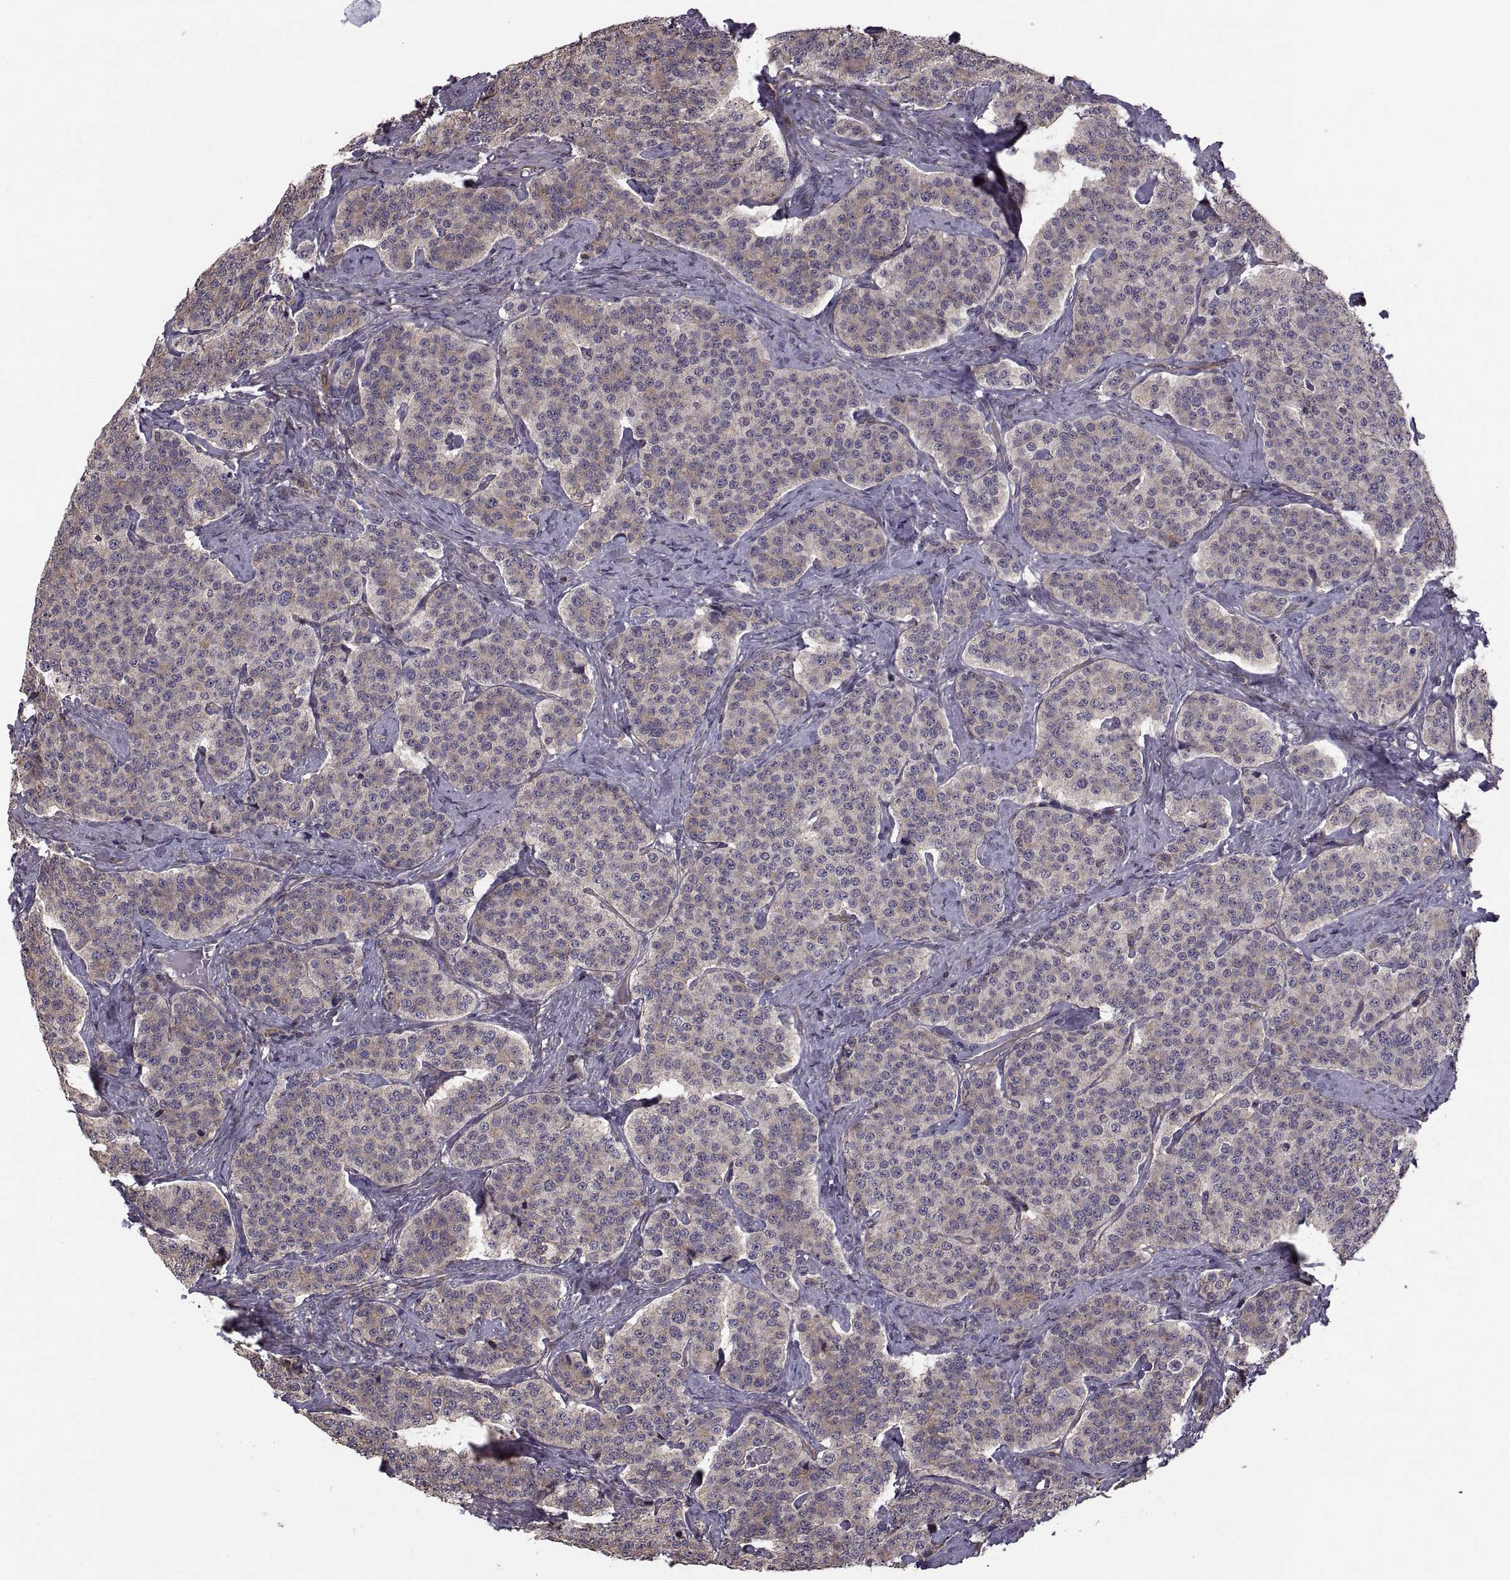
{"staining": {"intensity": "weak", "quantity": "<25%", "location": "cytoplasmic/membranous"}, "tissue": "carcinoid", "cell_type": "Tumor cells", "image_type": "cancer", "snomed": [{"axis": "morphology", "description": "Carcinoid, malignant, NOS"}, {"axis": "topography", "description": "Small intestine"}], "caption": "IHC image of neoplastic tissue: carcinoid (malignant) stained with DAB exhibits no significant protein staining in tumor cells.", "gene": "PMM2", "patient": {"sex": "female", "age": 58}}